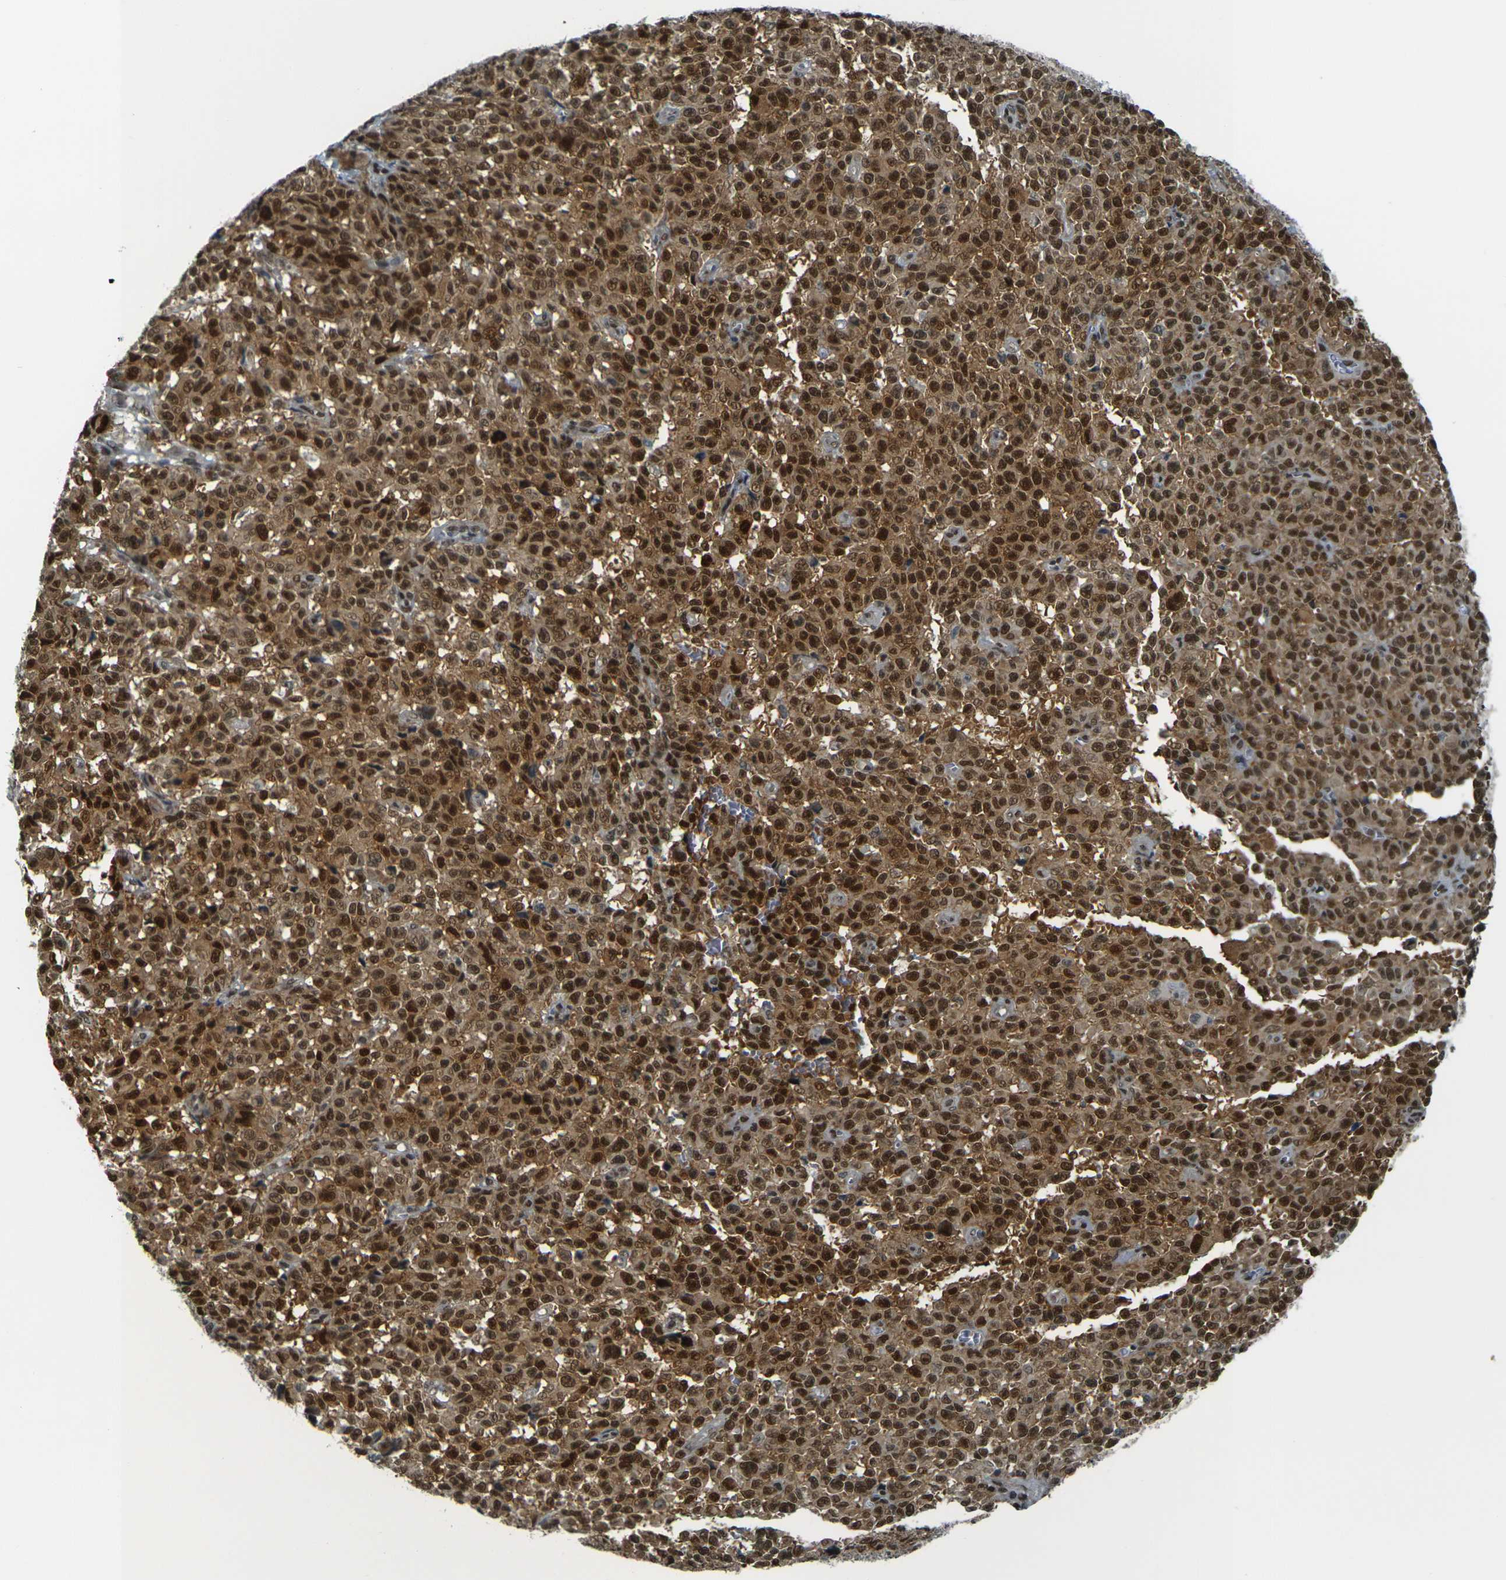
{"staining": {"intensity": "strong", "quantity": ">75%", "location": "cytoplasmic/membranous,nuclear"}, "tissue": "melanoma", "cell_type": "Tumor cells", "image_type": "cancer", "snomed": [{"axis": "morphology", "description": "Malignant melanoma, NOS"}, {"axis": "topography", "description": "Skin"}], "caption": "There is high levels of strong cytoplasmic/membranous and nuclear positivity in tumor cells of melanoma, as demonstrated by immunohistochemical staining (brown color).", "gene": "NHEJ1", "patient": {"sex": "female", "age": 82}}